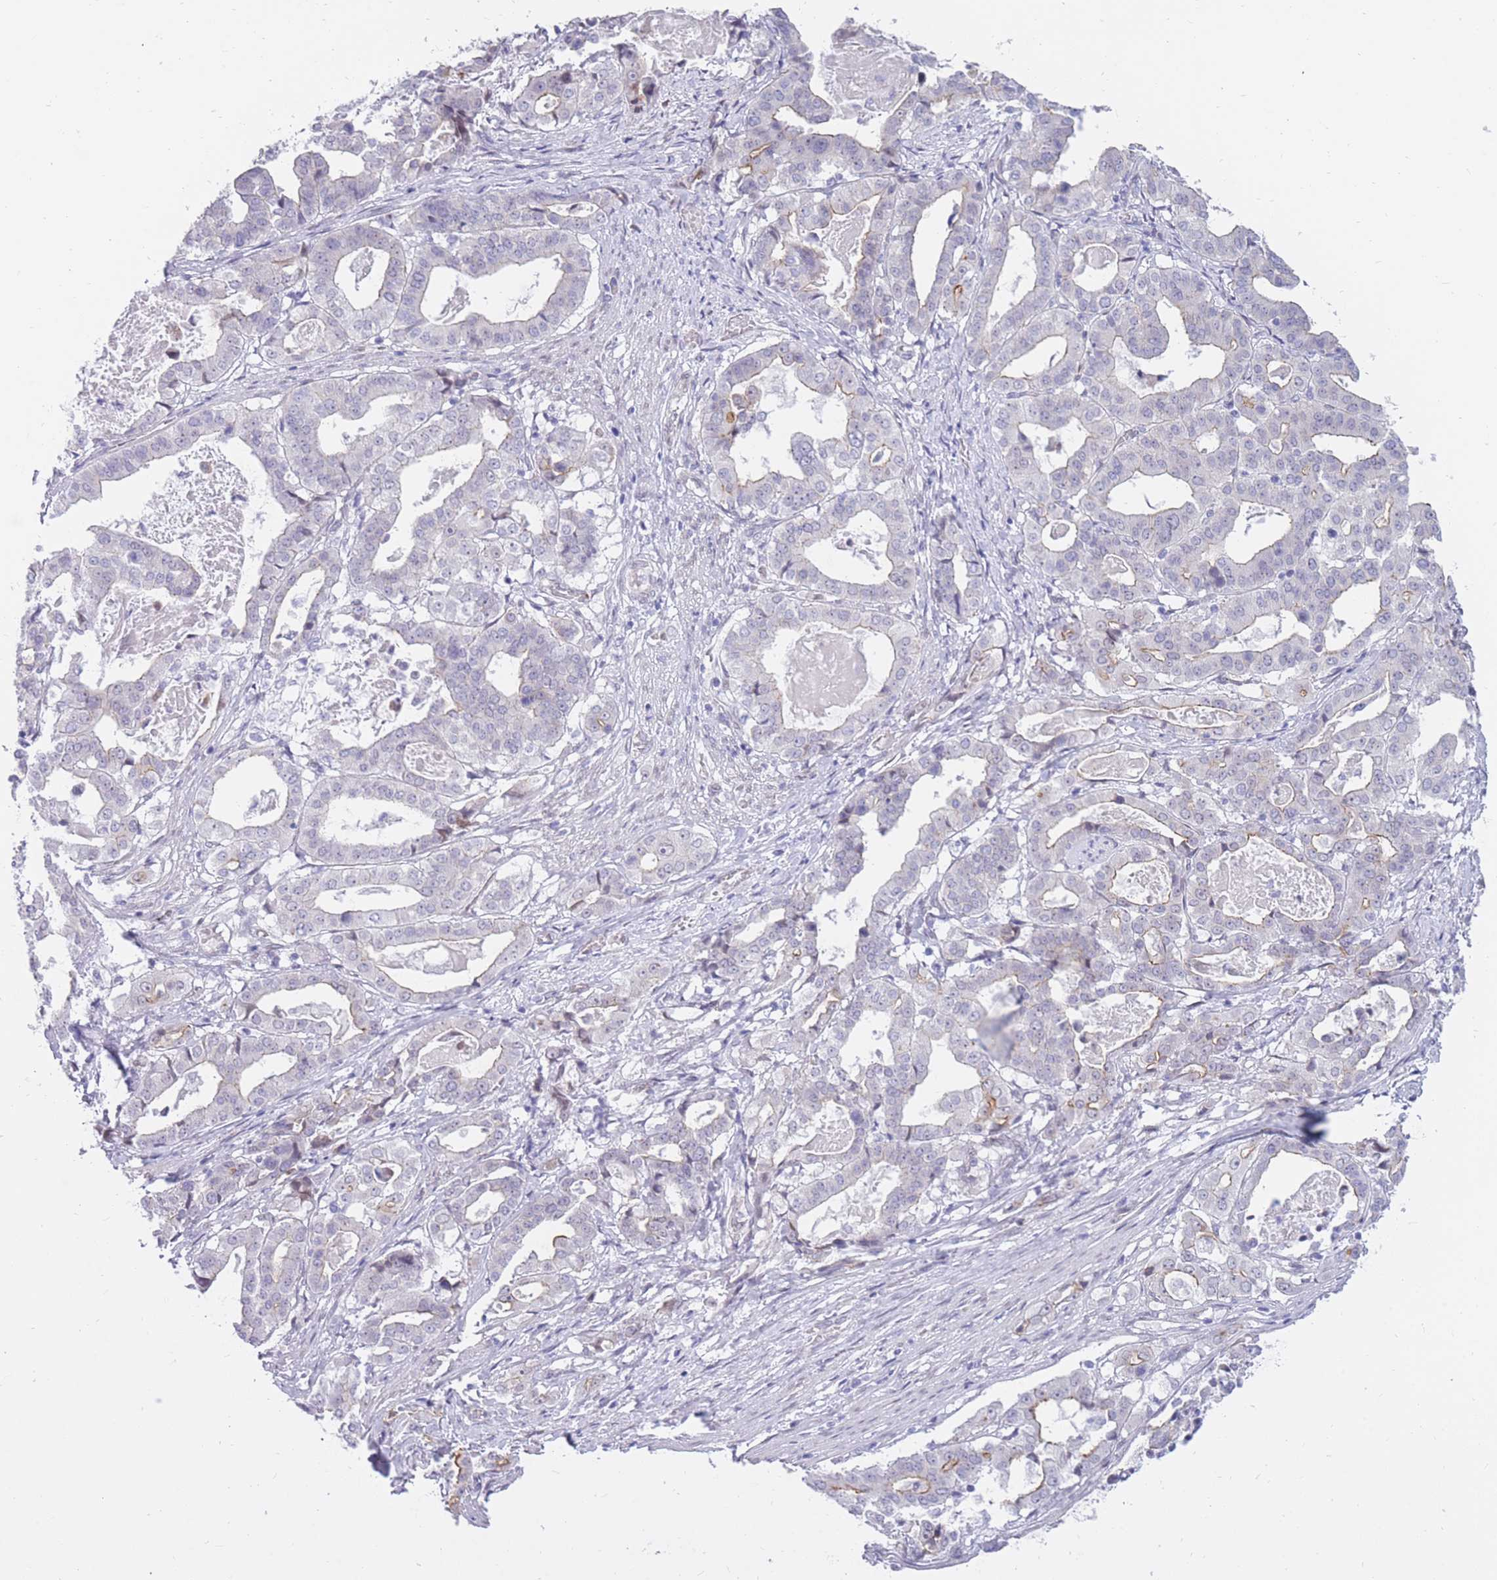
{"staining": {"intensity": "negative", "quantity": "none", "location": "none"}, "tissue": "stomach cancer", "cell_type": "Tumor cells", "image_type": "cancer", "snomed": [{"axis": "morphology", "description": "Adenocarcinoma, NOS"}, {"axis": "topography", "description": "Stomach"}], "caption": "Immunohistochemistry histopathology image of neoplastic tissue: human stomach cancer stained with DAB exhibits no significant protein staining in tumor cells.", "gene": "HOOK2", "patient": {"sex": "male", "age": 48}}